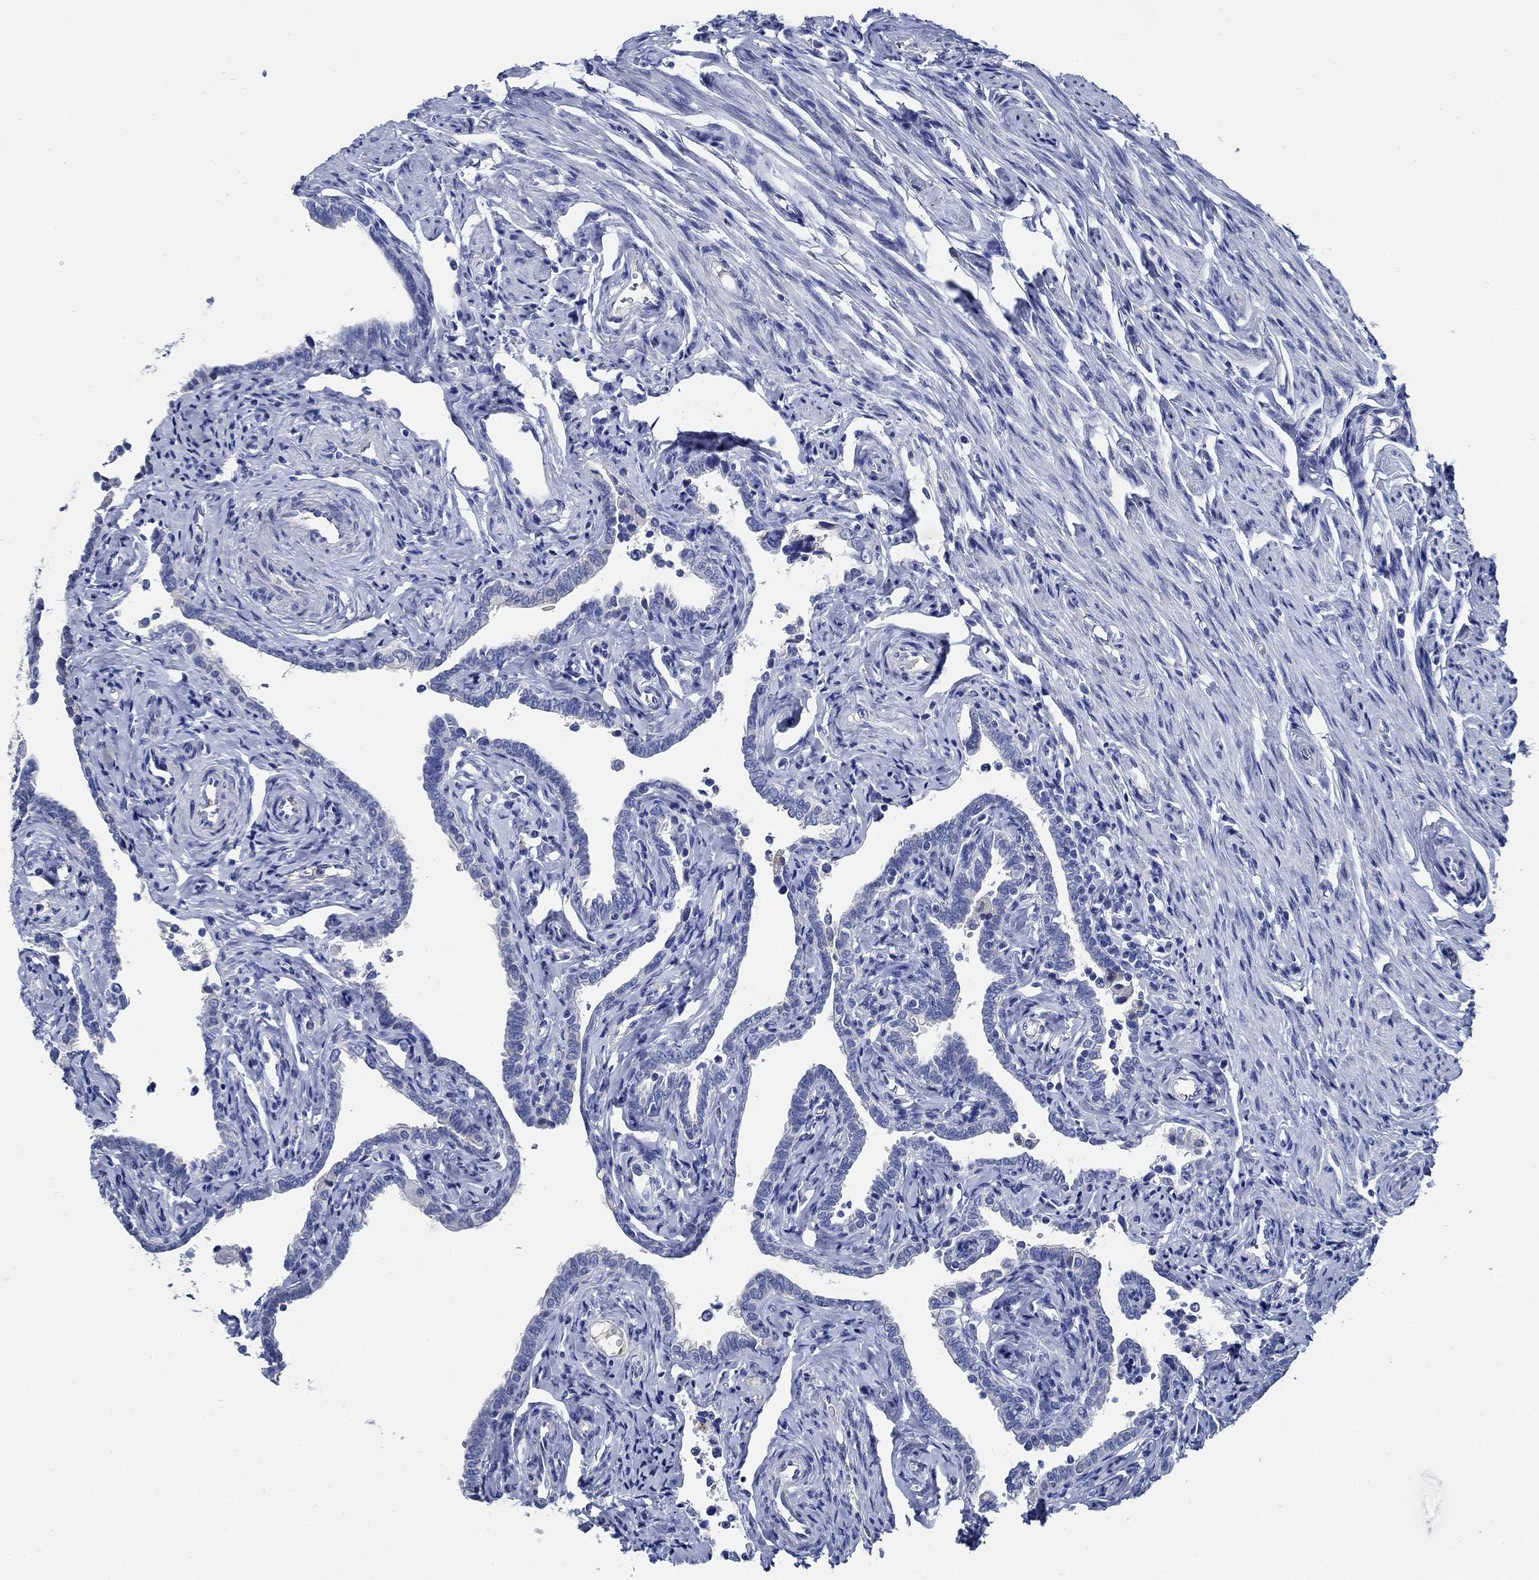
{"staining": {"intensity": "negative", "quantity": "none", "location": "none"}, "tissue": "fallopian tube", "cell_type": "Glandular cells", "image_type": "normal", "snomed": [{"axis": "morphology", "description": "Normal tissue, NOS"}, {"axis": "topography", "description": "Fallopian tube"}, {"axis": "topography", "description": "Ovary"}], "caption": "High power microscopy image of an immunohistochemistry (IHC) histopathology image of normal fallopian tube, revealing no significant expression in glandular cells. (IHC, brightfield microscopy, high magnification).", "gene": "HECW2", "patient": {"sex": "female", "age": 54}}